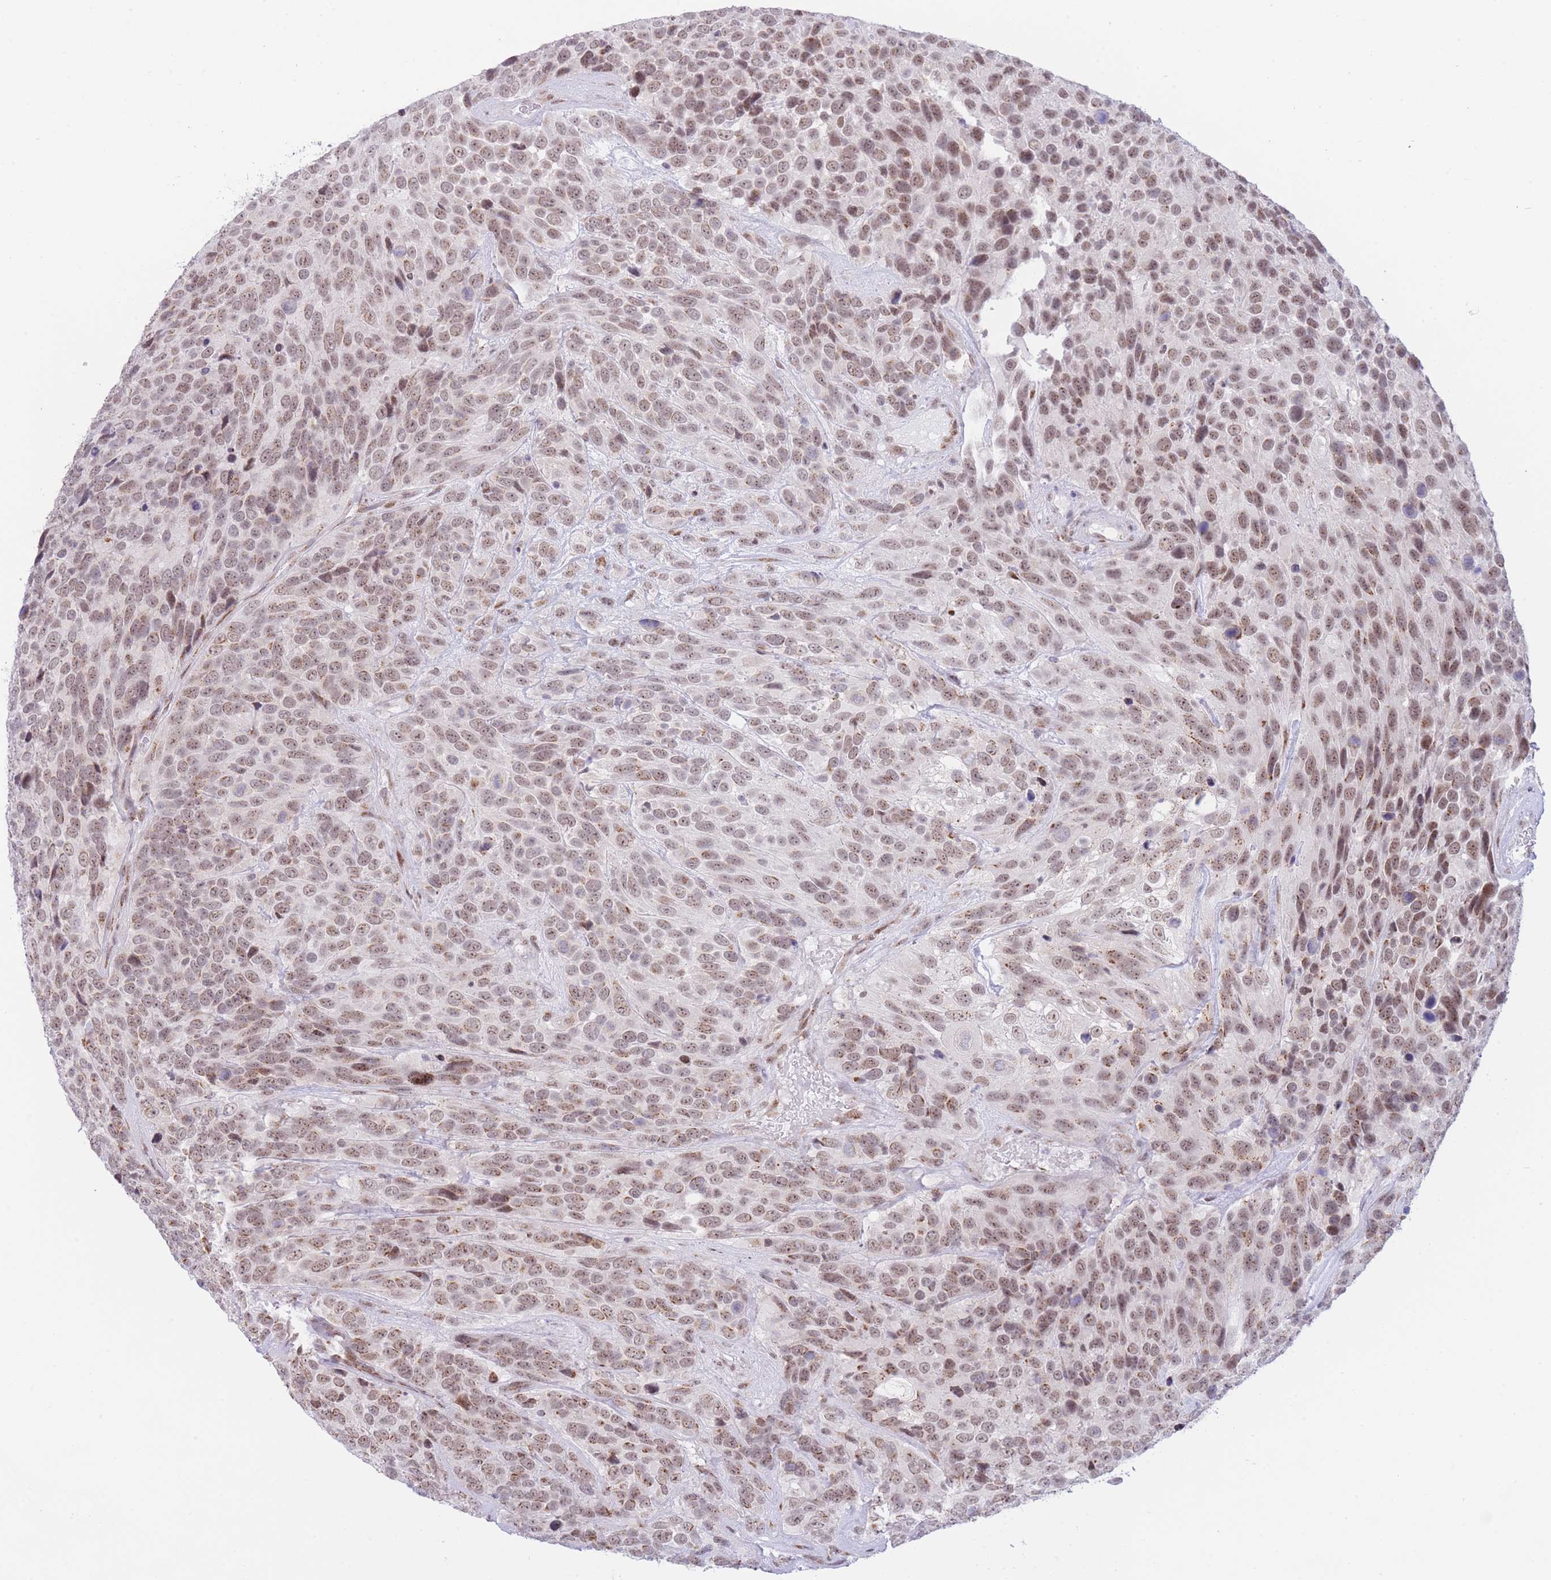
{"staining": {"intensity": "moderate", "quantity": ">75%", "location": "cytoplasmic/membranous,nuclear"}, "tissue": "urothelial cancer", "cell_type": "Tumor cells", "image_type": "cancer", "snomed": [{"axis": "morphology", "description": "Urothelial carcinoma, High grade"}, {"axis": "topography", "description": "Urinary bladder"}], "caption": "IHC (DAB) staining of human high-grade urothelial carcinoma exhibits moderate cytoplasmic/membranous and nuclear protein staining in approximately >75% of tumor cells.", "gene": "INO80C", "patient": {"sex": "female", "age": 70}}